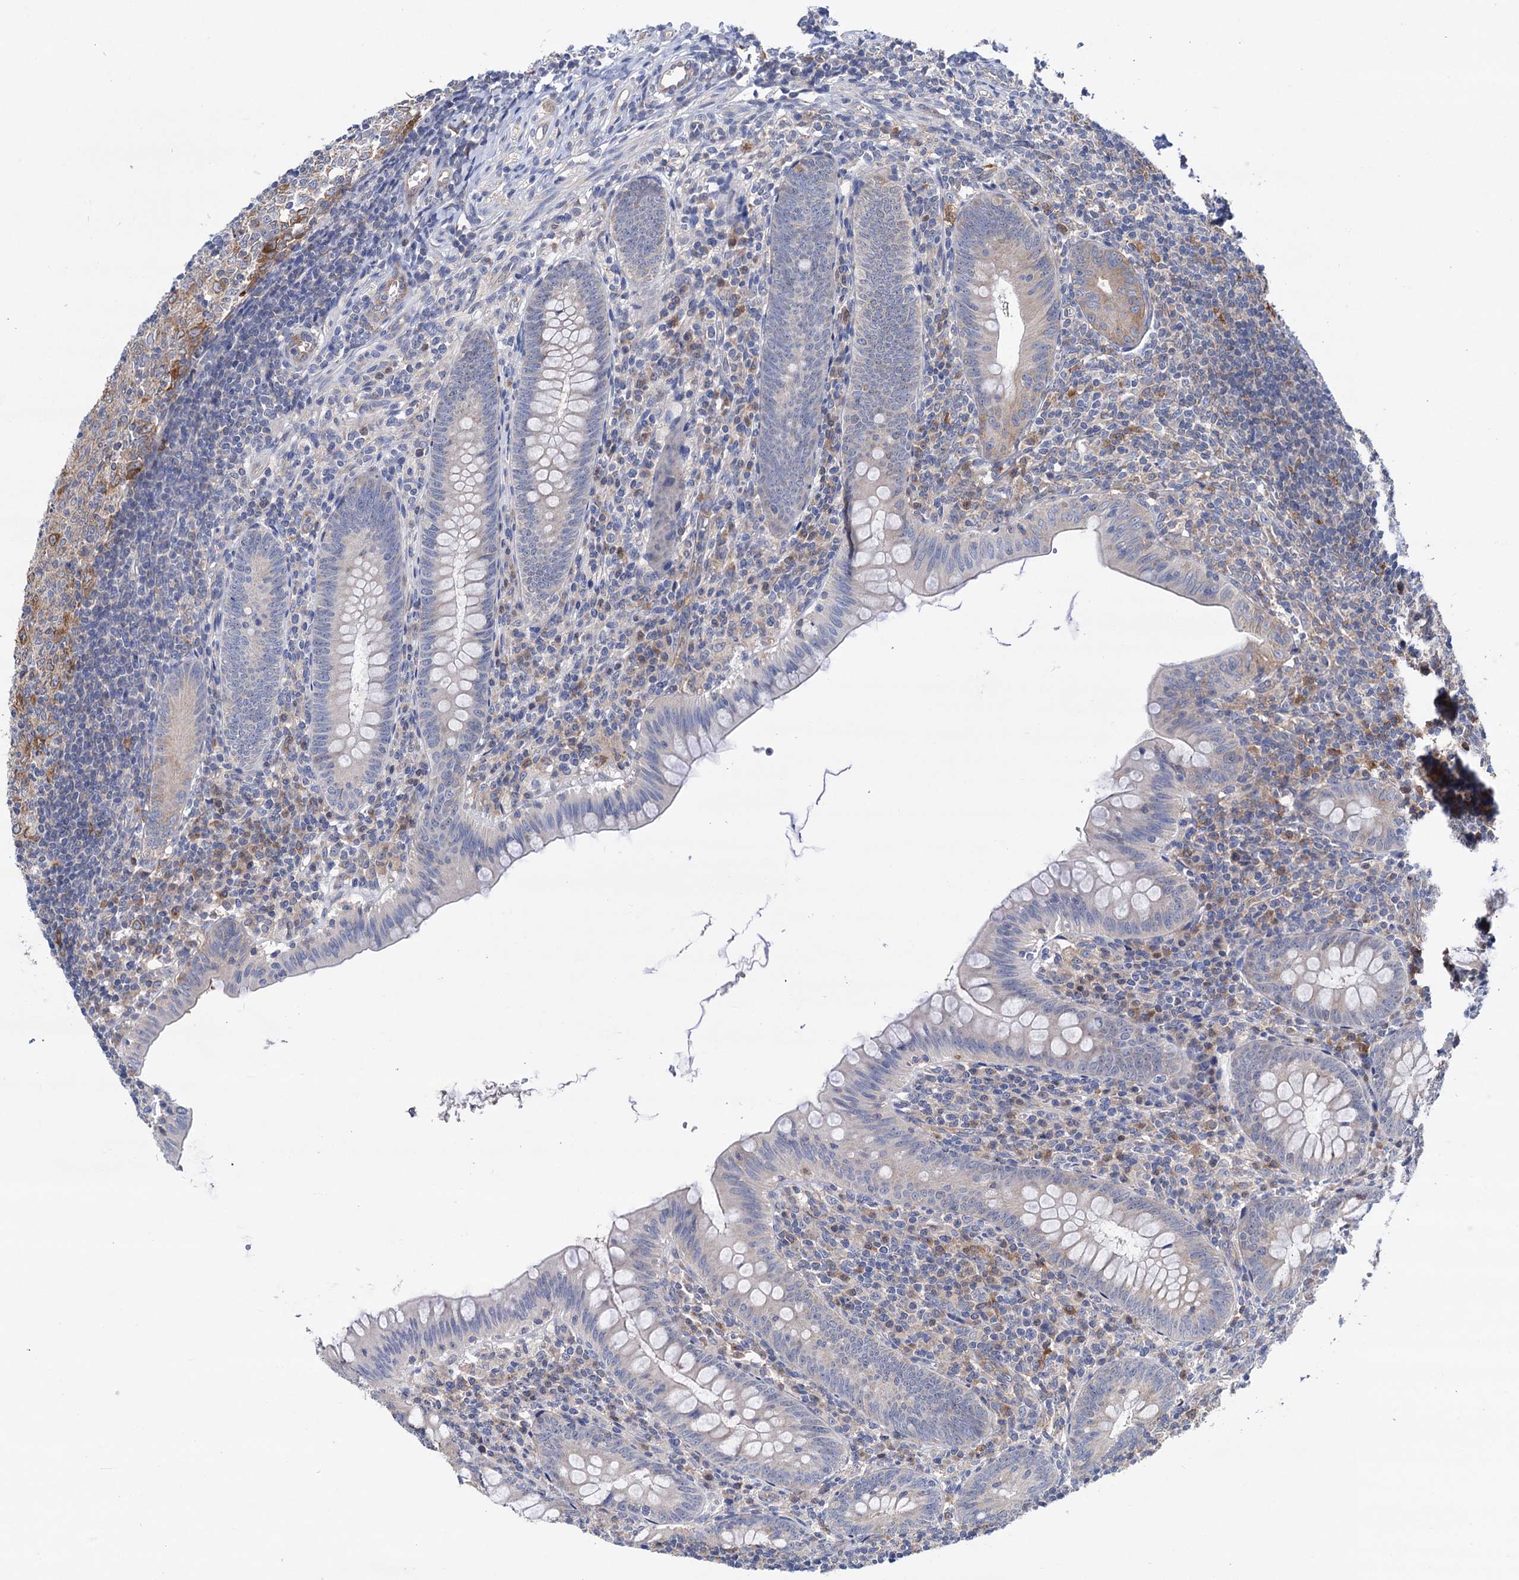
{"staining": {"intensity": "moderate", "quantity": "25%-75%", "location": "cytoplasmic/membranous"}, "tissue": "appendix", "cell_type": "Glandular cells", "image_type": "normal", "snomed": [{"axis": "morphology", "description": "Normal tissue, NOS"}, {"axis": "topography", "description": "Appendix"}], "caption": "The histopathology image shows immunohistochemical staining of normal appendix. There is moderate cytoplasmic/membranous staining is seen in about 25%-75% of glandular cells.", "gene": "ZNRD2", "patient": {"sex": "male", "age": 14}}